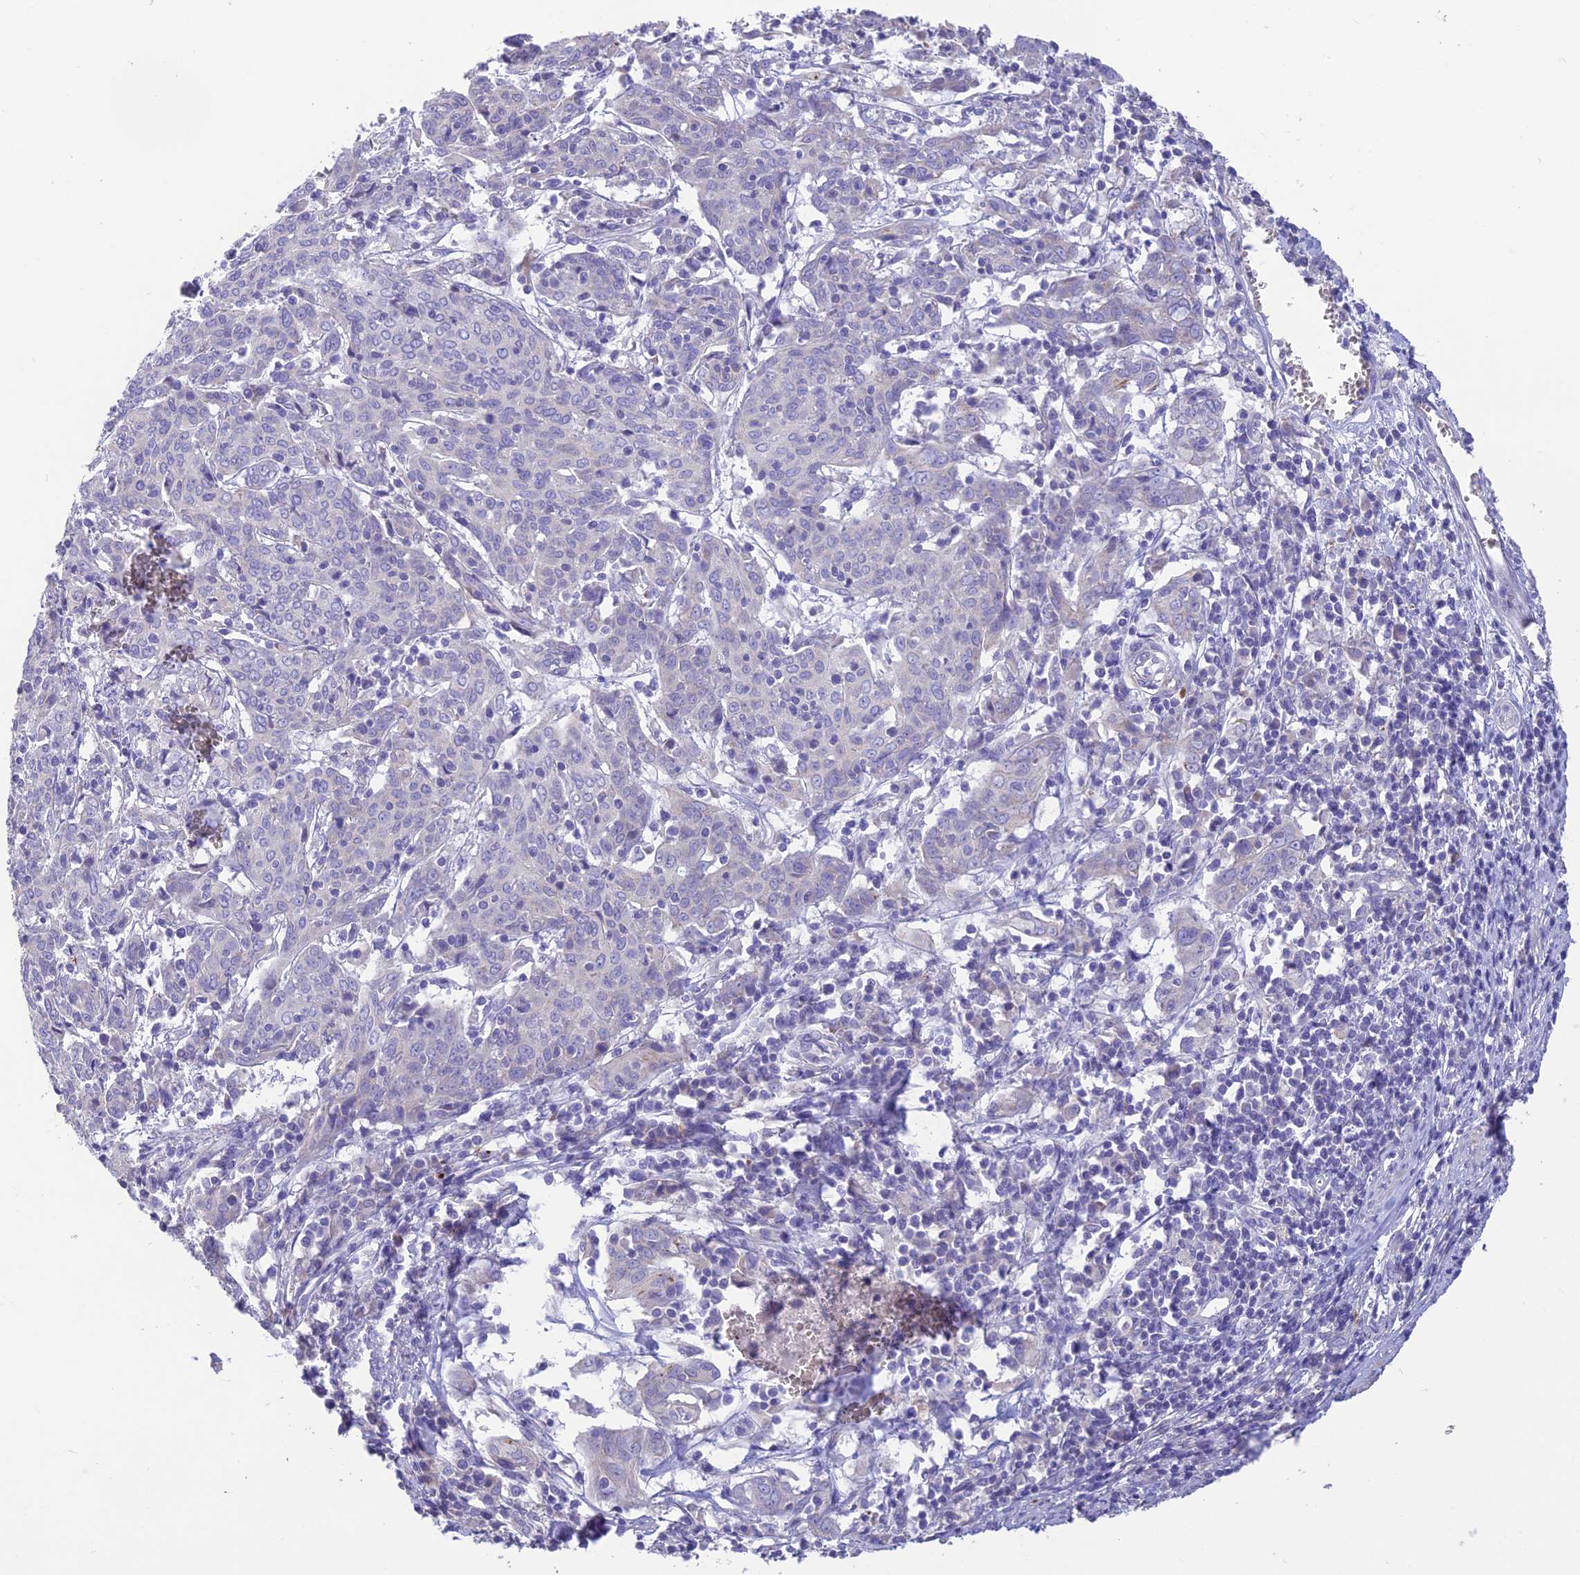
{"staining": {"intensity": "negative", "quantity": "none", "location": "none"}, "tissue": "cervical cancer", "cell_type": "Tumor cells", "image_type": "cancer", "snomed": [{"axis": "morphology", "description": "Squamous cell carcinoma, NOS"}, {"axis": "topography", "description": "Cervix"}], "caption": "A micrograph of human cervical squamous cell carcinoma is negative for staining in tumor cells.", "gene": "HSD17B2", "patient": {"sex": "female", "age": 67}}